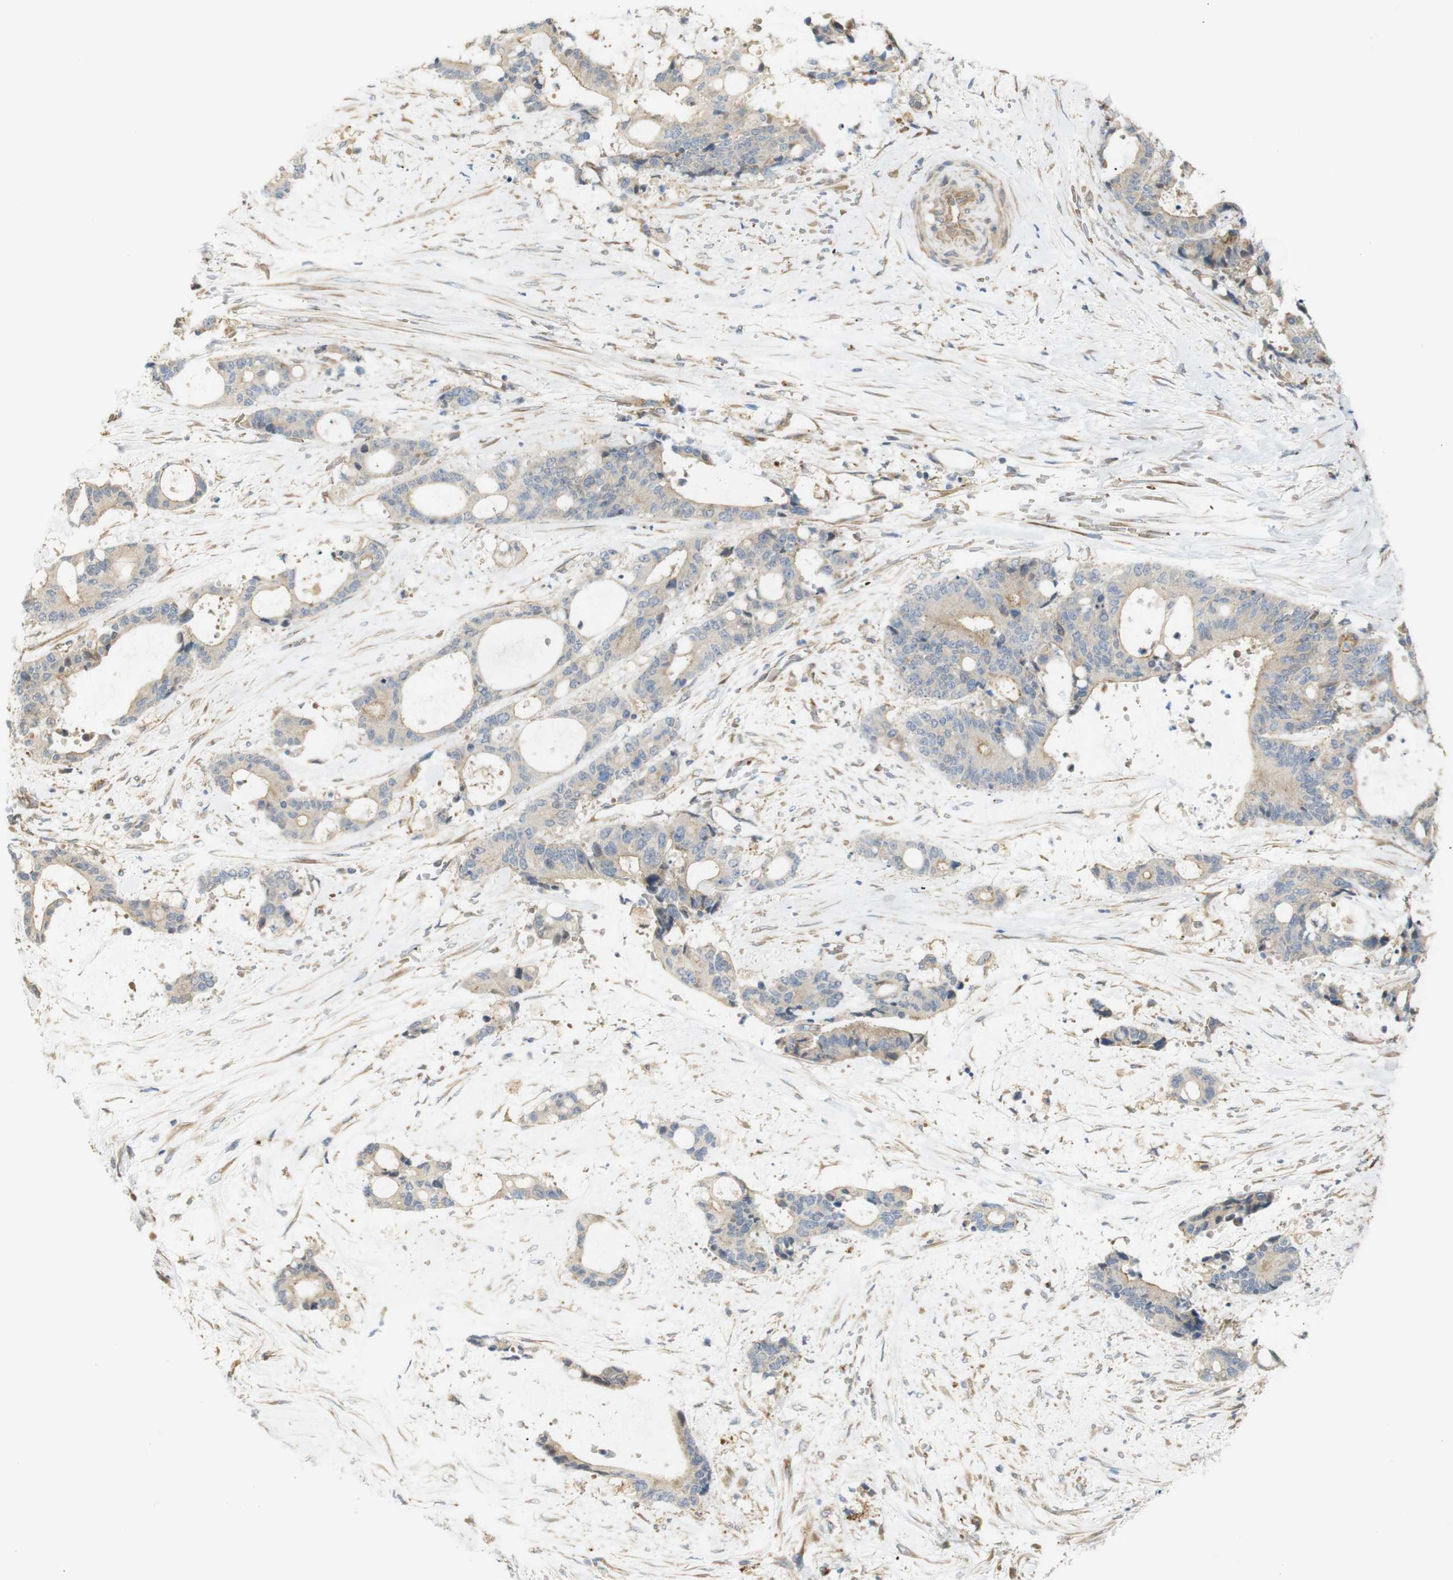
{"staining": {"intensity": "weak", "quantity": ">75%", "location": "cytoplasmic/membranous"}, "tissue": "liver cancer", "cell_type": "Tumor cells", "image_type": "cancer", "snomed": [{"axis": "morphology", "description": "Normal tissue, NOS"}, {"axis": "morphology", "description": "Cholangiocarcinoma"}, {"axis": "topography", "description": "Liver"}, {"axis": "topography", "description": "Peripheral nerve tissue"}], "caption": "Liver cancer (cholangiocarcinoma) stained with DAB immunohistochemistry (IHC) exhibits low levels of weak cytoplasmic/membranous staining in approximately >75% of tumor cells.", "gene": "RPTOR", "patient": {"sex": "female", "age": 73}}